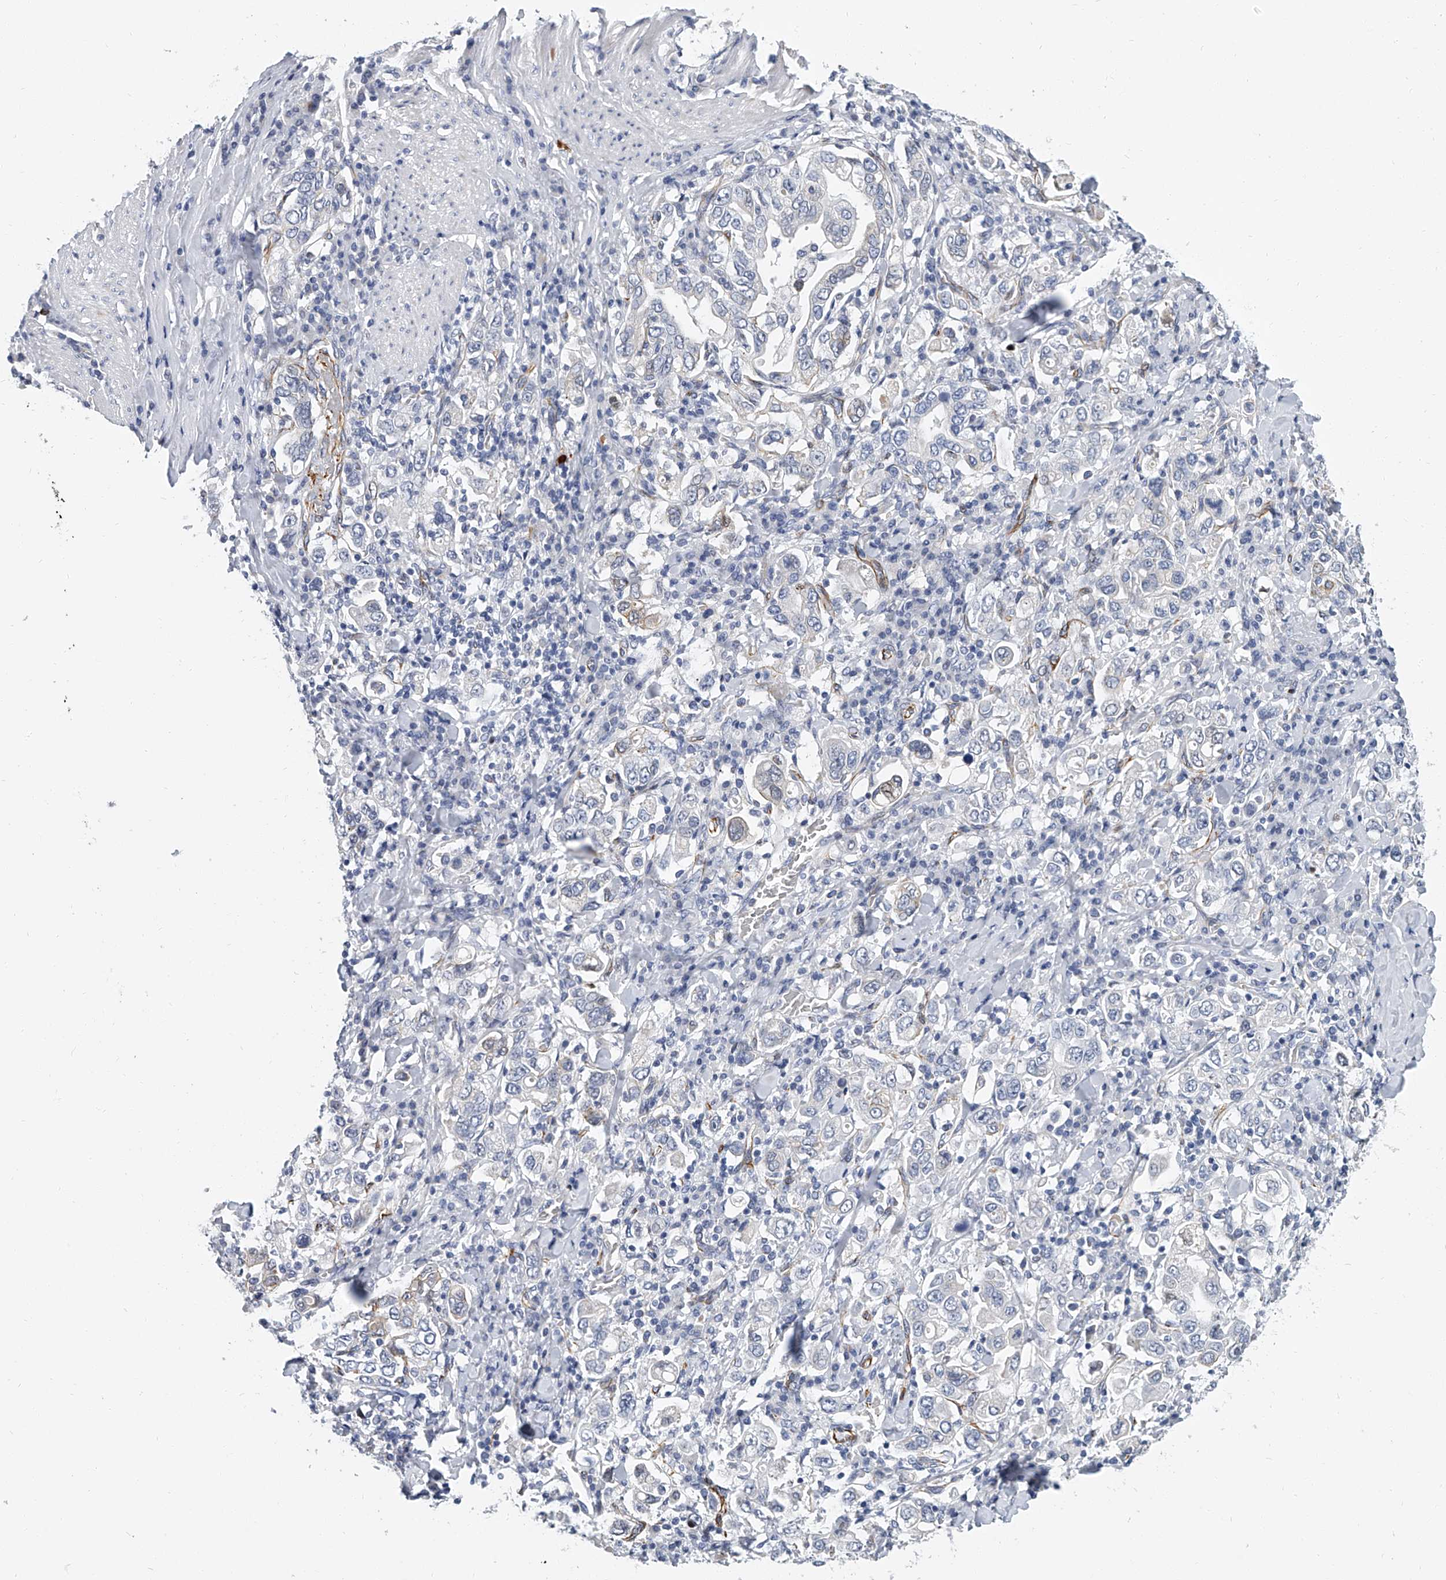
{"staining": {"intensity": "negative", "quantity": "none", "location": "none"}, "tissue": "stomach cancer", "cell_type": "Tumor cells", "image_type": "cancer", "snomed": [{"axis": "morphology", "description": "Adenocarcinoma, NOS"}, {"axis": "topography", "description": "Stomach, upper"}], "caption": "High magnification brightfield microscopy of adenocarcinoma (stomach) stained with DAB (brown) and counterstained with hematoxylin (blue): tumor cells show no significant staining. (Stains: DAB IHC with hematoxylin counter stain, Microscopy: brightfield microscopy at high magnification).", "gene": "KIRREL1", "patient": {"sex": "male", "age": 62}}